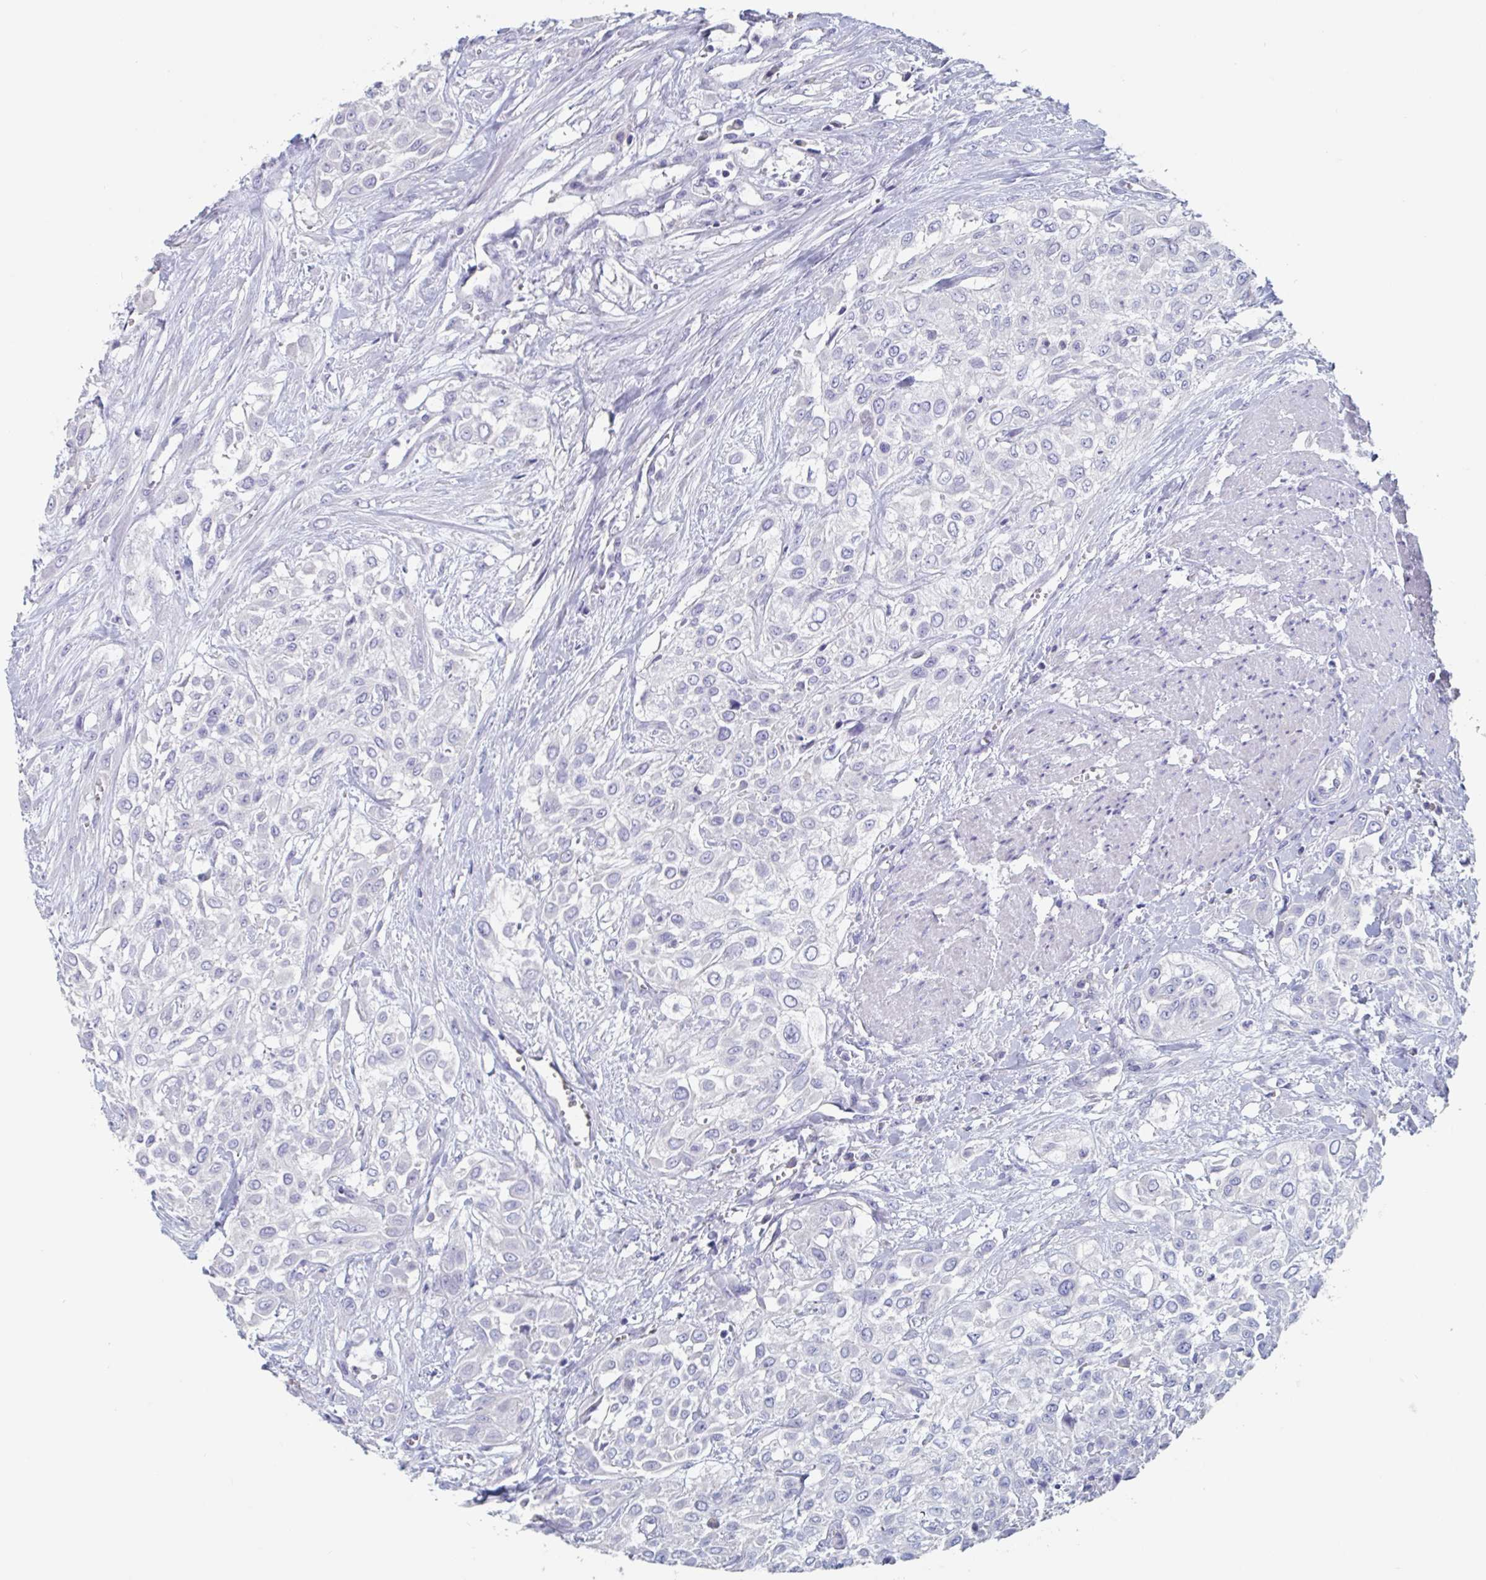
{"staining": {"intensity": "negative", "quantity": "none", "location": "none"}, "tissue": "urothelial cancer", "cell_type": "Tumor cells", "image_type": "cancer", "snomed": [{"axis": "morphology", "description": "Urothelial carcinoma, High grade"}, {"axis": "topography", "description": "Urinary bladder"}], "caption": "A high-resolution histopathology image shows immunohistochemistry staining of urothelial cancer, which exhibits no significant staining in tumor cells. (DAB immunohistochemistry (IHC), high magnification).", "gene": "ABHD16A", "patient": {"sex": "male", "age": 57}}